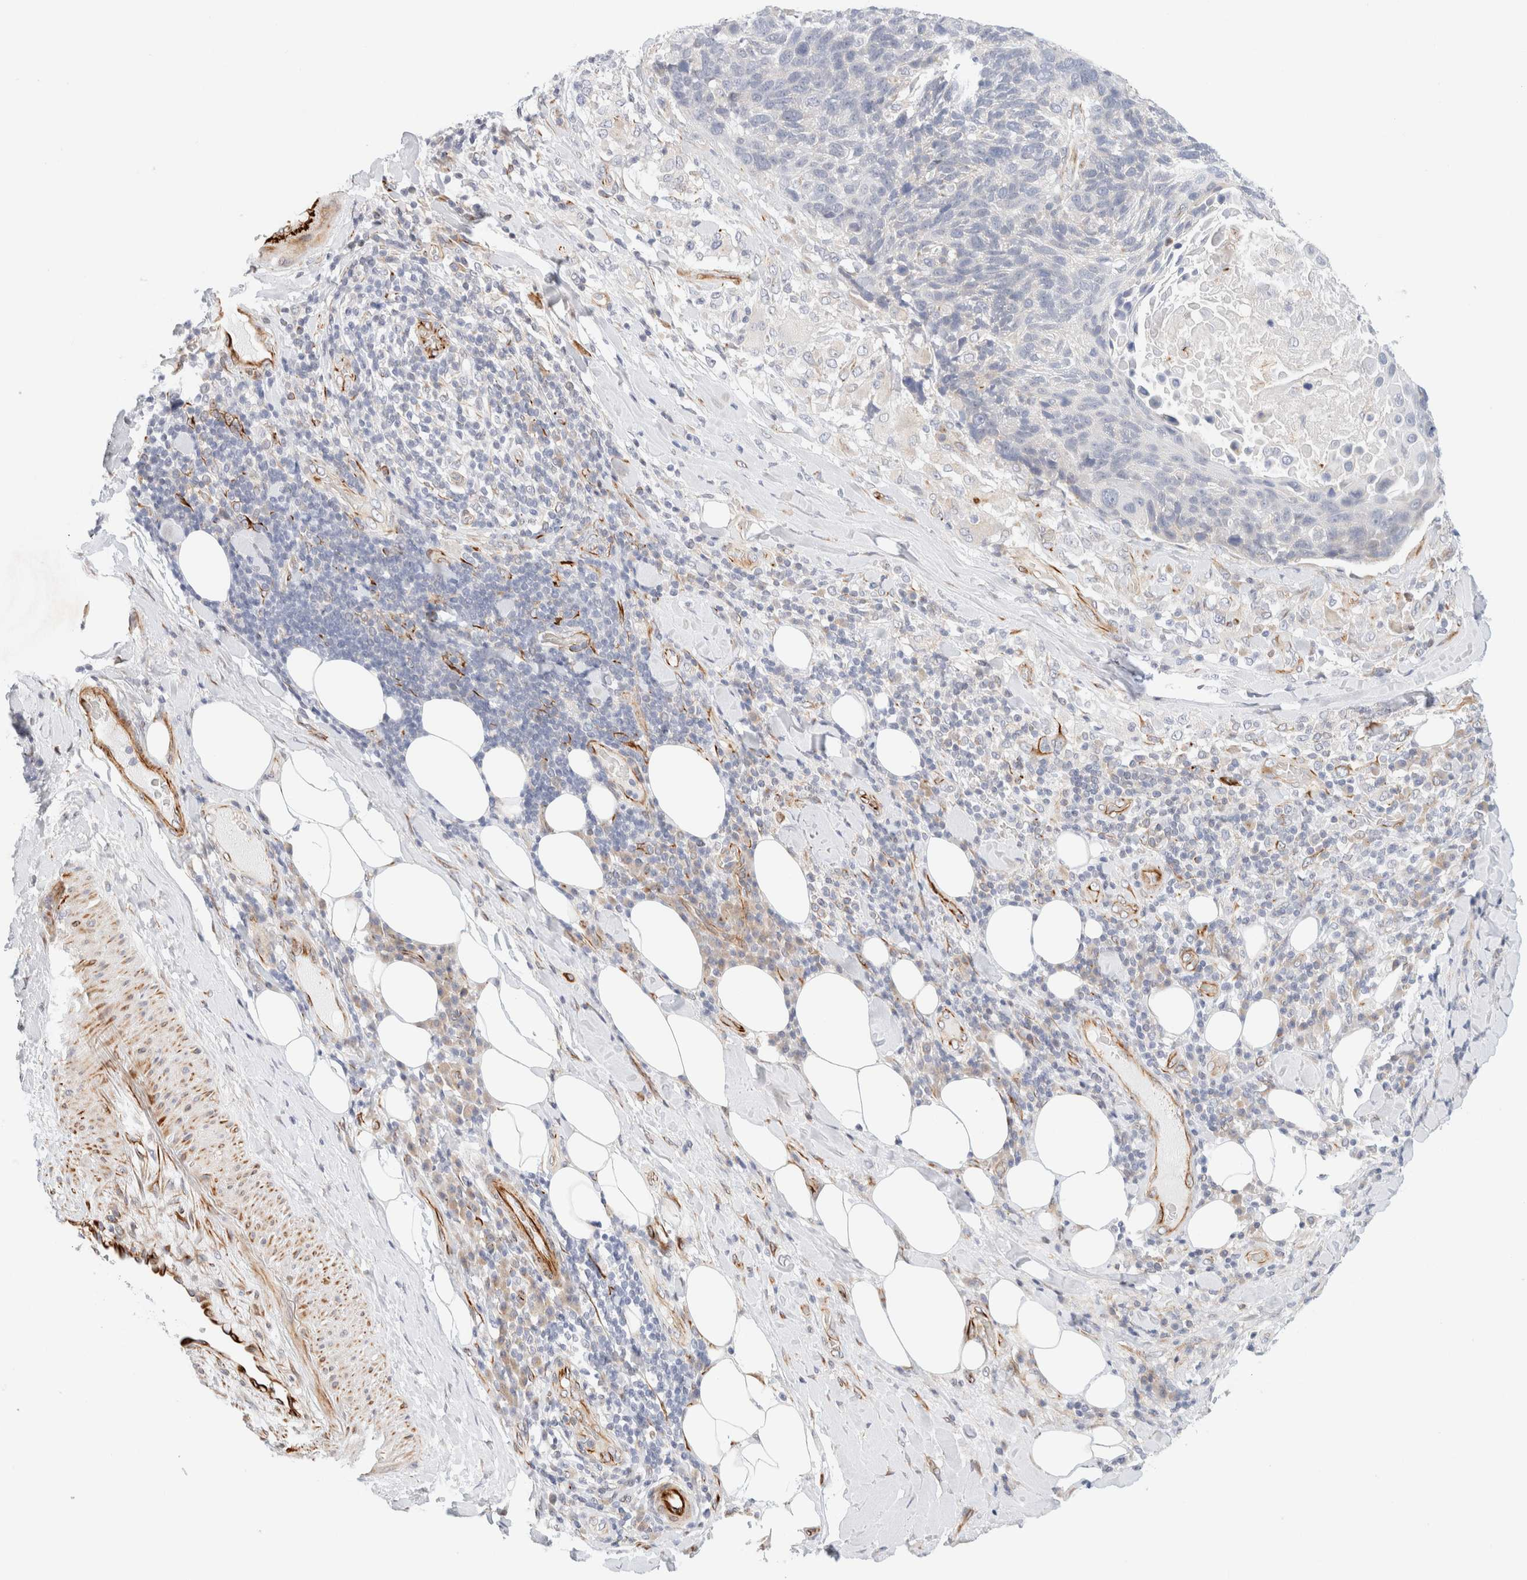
{"staining": {"intensity": "negative", "quantity": "none", "location": "none"}, "tissue": "lung cancer", "cell_type": "Tumor cells", "image_type": "cancer", "snomed": [{"axis": "morphology", "description": "Squamous cell carcinoma, NOS"}, {"axis": "topography", "description": "Lung"}], "caption": "Squamous cell carcinoma (lung) was stained to show a protein in brown. There is no significant positivity in tumor cells. Brightfield microscopy of IHC stained with DAB (3,3'-diaminobenzidine) (brown) and hematoxylin (blue), captured at high magnification.", "gene": "SLC25A48", "patient": {"sex": "male", "age": 66}}